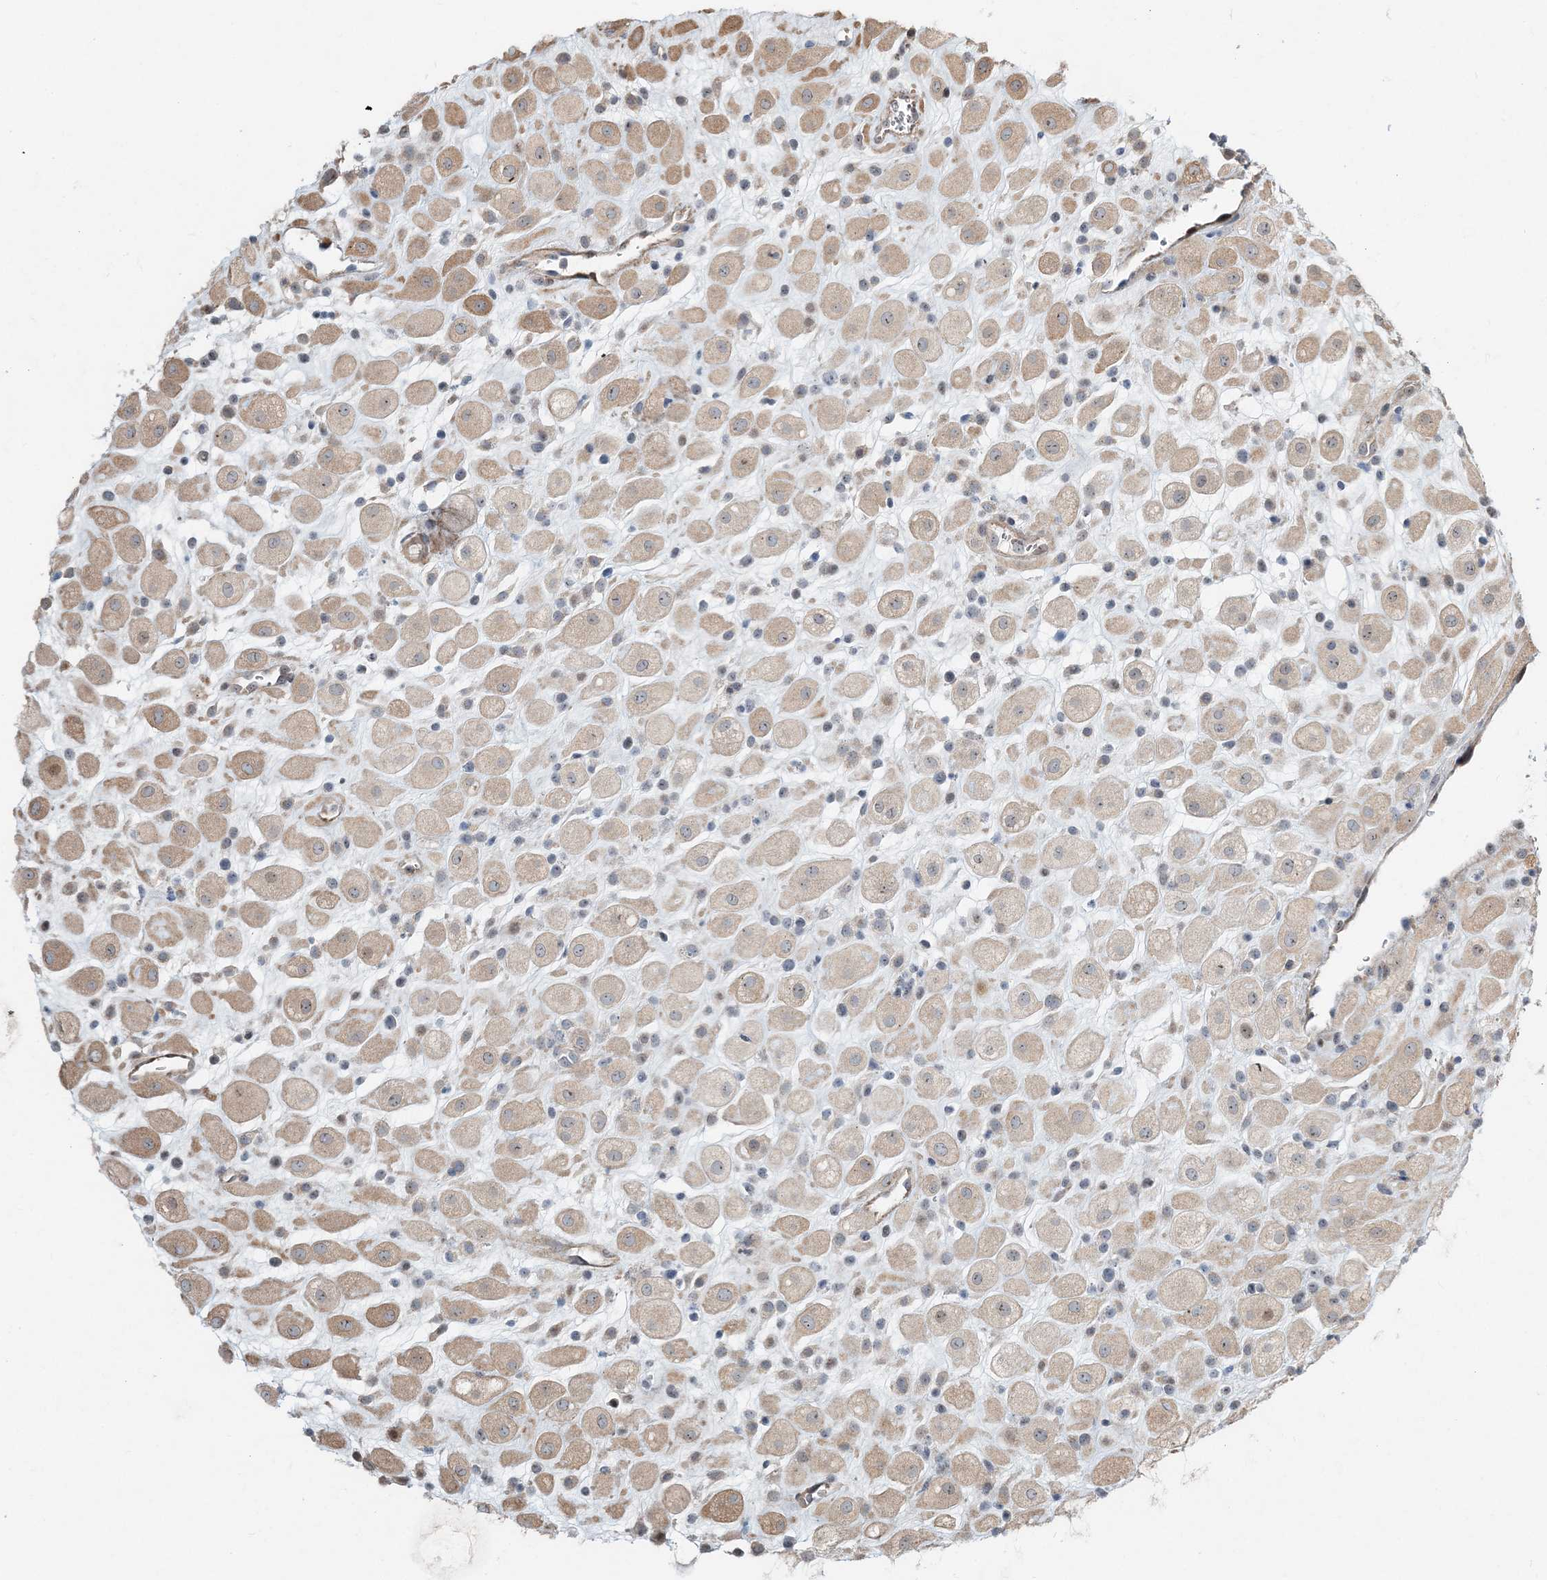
{"staining": {"intensity": "moderate", "quantity": "<25%", "location": "cytoplasmic/membranous,nuclear"}, "tissue": "placenta", "cell_type": "Decidual cells", "image_type": "normal", "snomed": [{"axis": "morphology", "description": "Normal tissue, NOS"}, {"axis": "topography", "description": "Placenta"}], "caption": "Benign placenta exhibits moderate cytoplasmic/membranous,nuclear expression in about <25% of decidual cells.", "gene": "CXXC5", "patient": {"sex": "female", "age": 35}}